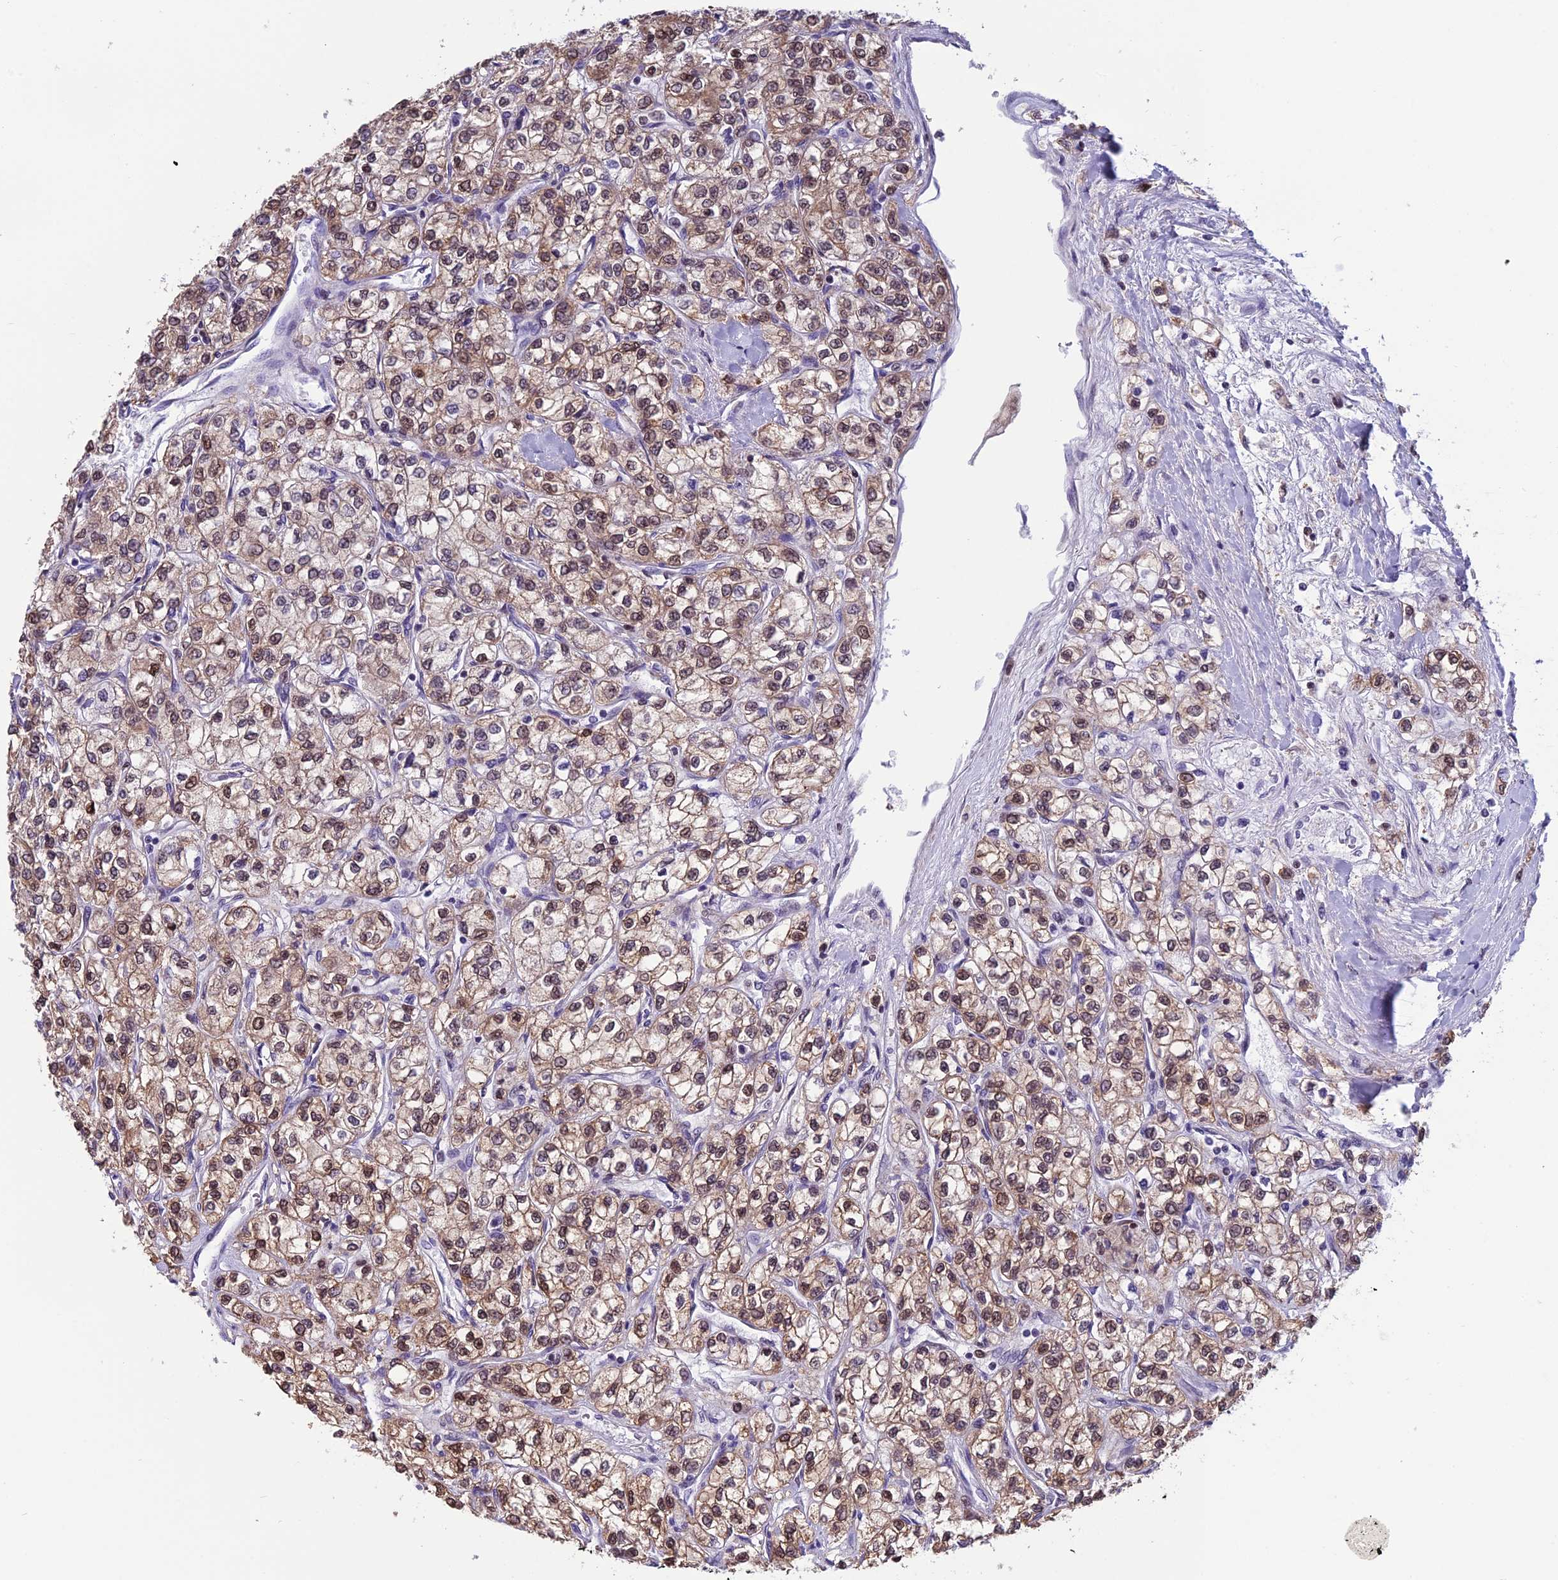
{"staining": {"intensity": "moderate", "quantity": "25%-75%", "location": "cytoplasmic/membranous,nuclear"}, "tissue": "renal cancer", "cell_type": "Tumor cells", "image_type": "cancer", "snomed": [{"axis": "morphology", "description": "Adenocarcinoma, NOS"}, {"axis": "topography", "description": "Kidney"}], "caption": "Tumor cells exhibit medium levels of moderate cytoplasmic/membranous and nuclear positivity in about 25%-75% of cells in human renal cancer (adenocarcinoma).", "gene": "MIS12", "patient": {"sex": "male", "age": 80}}